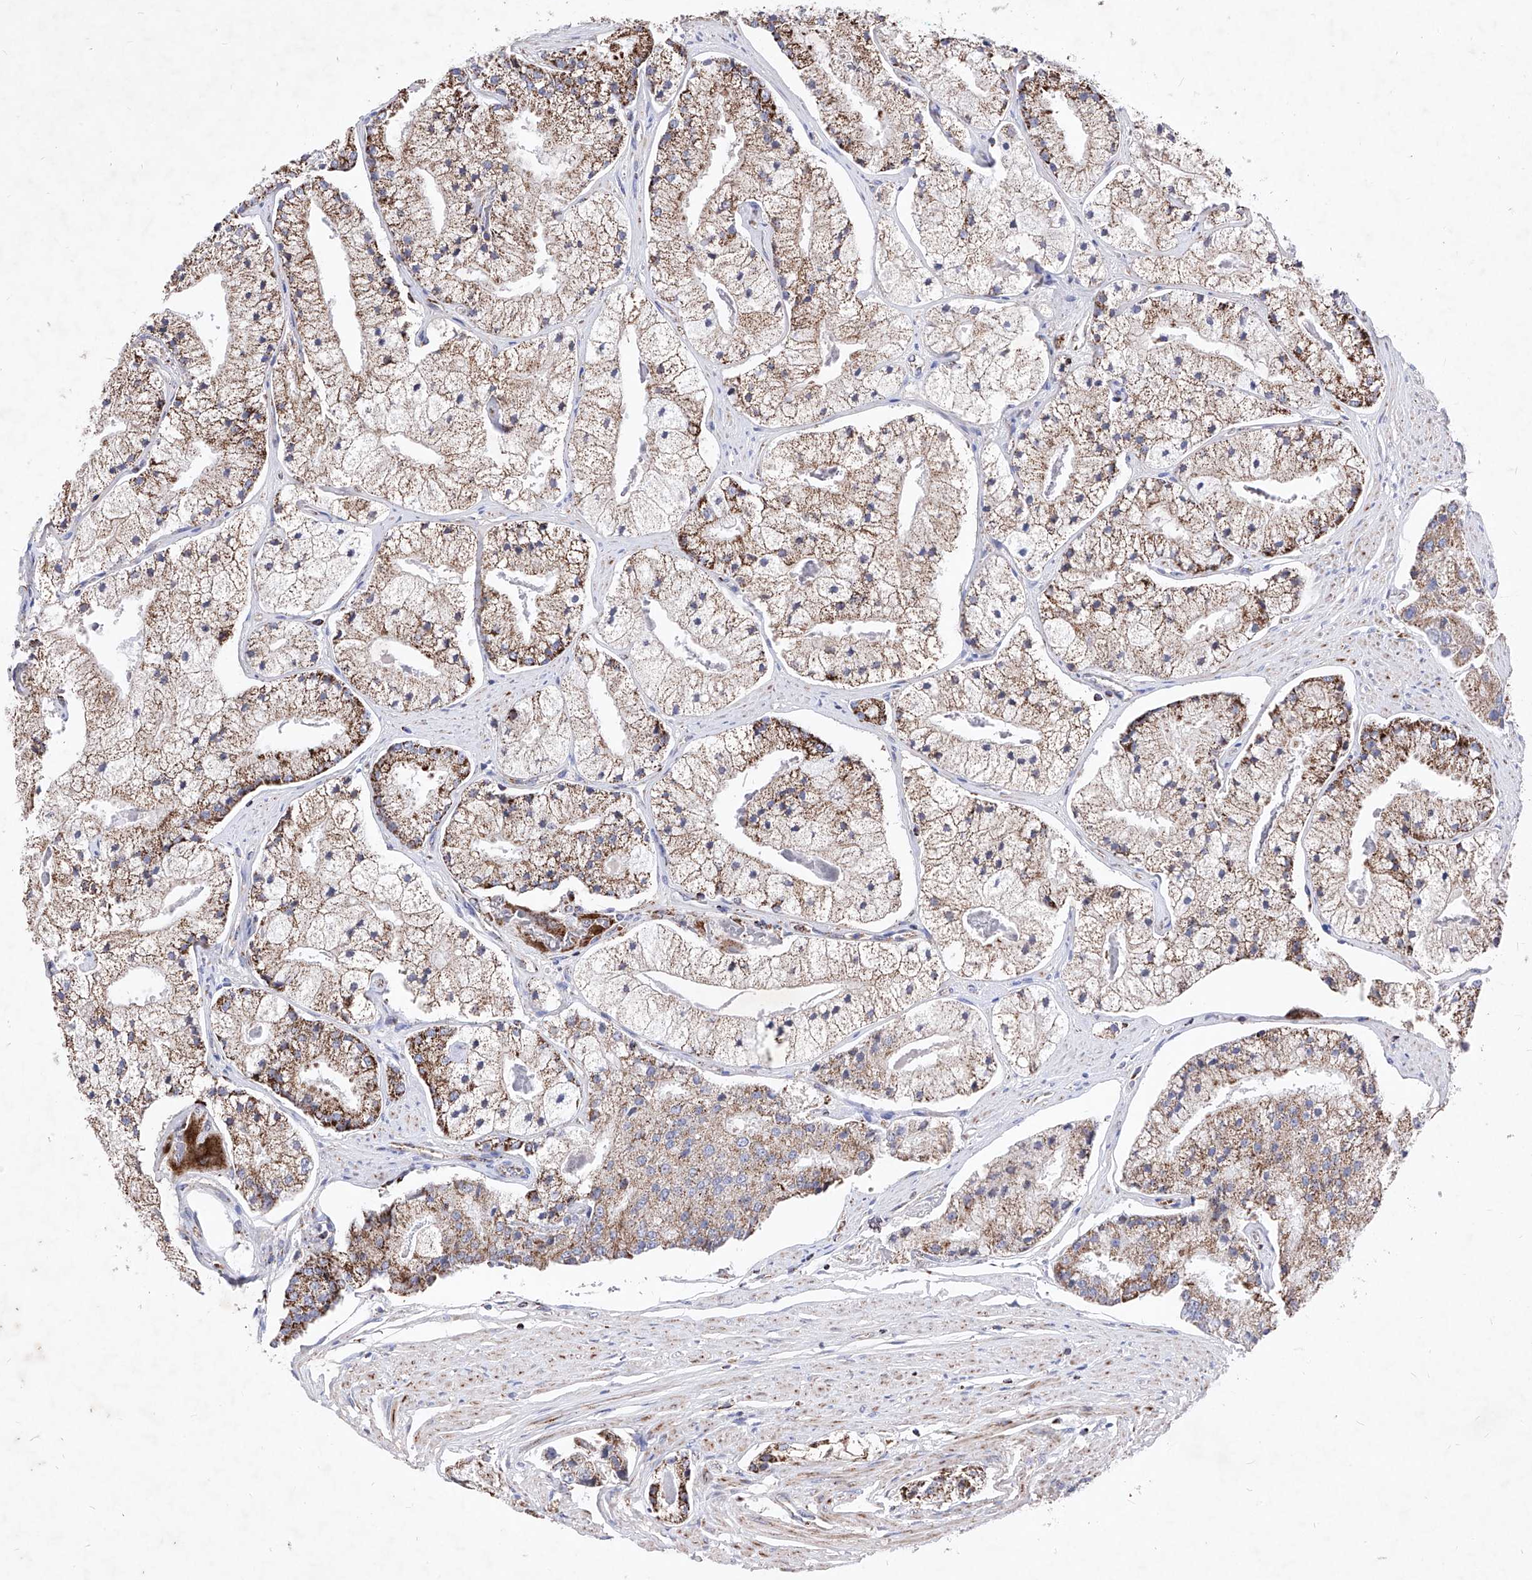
{"staining": {"intensity": "moderate", "quantity": ">75%", "location": "cytoplasmic/membranous"}, "tissue": "prostate cancer", "cell_type": "Tumor cells", "image_type": "cancer", "snomed": [{"axis": "morphology", "description": "Adenocarcinoma, High grade"}, {"axis": "topography", "description": "Prostate"}], "caption": "High-power microscopy captured an immunohistochemistry (IHC) micrograph of prostate cancer, revealing moderate cytoplasmic/membranous positivity in about >75% of tumor cells.", "gene": "SEMA6A", "patient": {"sex": "male", "age": 50}}